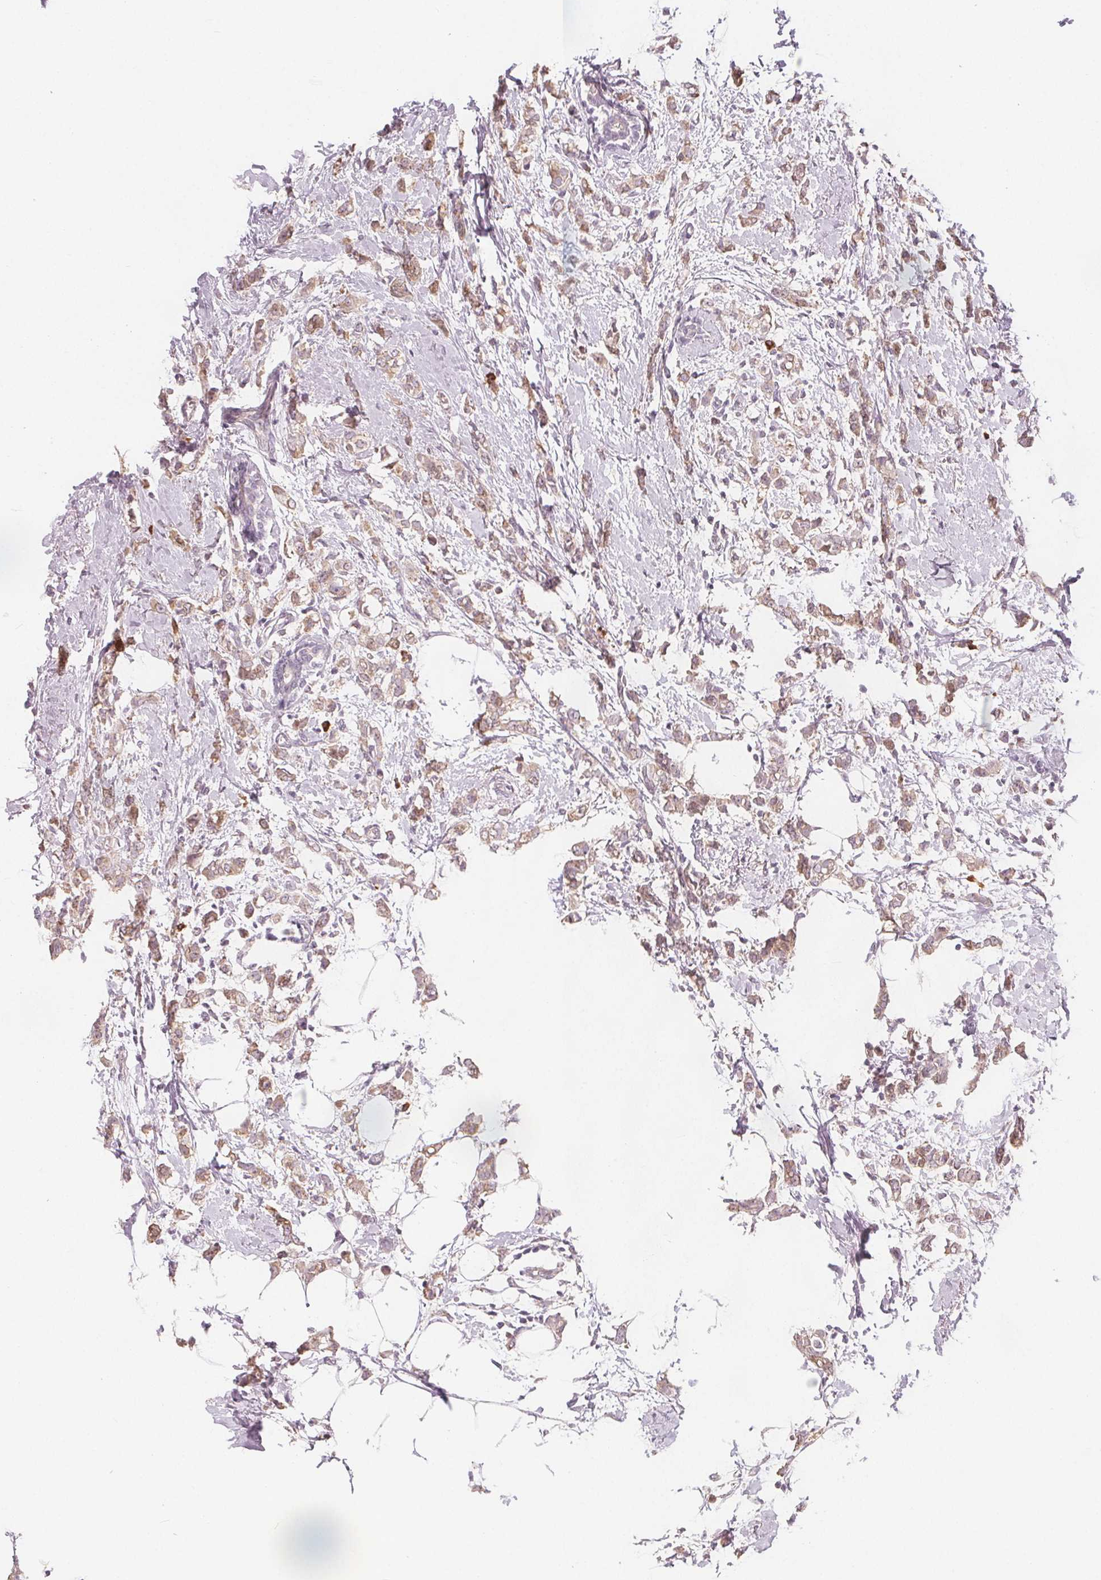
{"staining": {"intensity": "weak", "quantity": ">75%", "location": "cytoplasmic/membranous"}, "tissue": "breast cancer", "cell_type": "Tumor cells", "image_type": "cancer", "snomed": [{"axis": "morphology", "description": "Duct carcinoma"}, {"axis": "topography", "description": "Breast"}], "caption": "Breast cancer was stained to show a protein in brown. There is low levels of weak cytoplasmic/membranous staining in approximately >75% of tumor cells.", "gene": "TIPIN", "patient": {"sex": "female", "age": 40}}